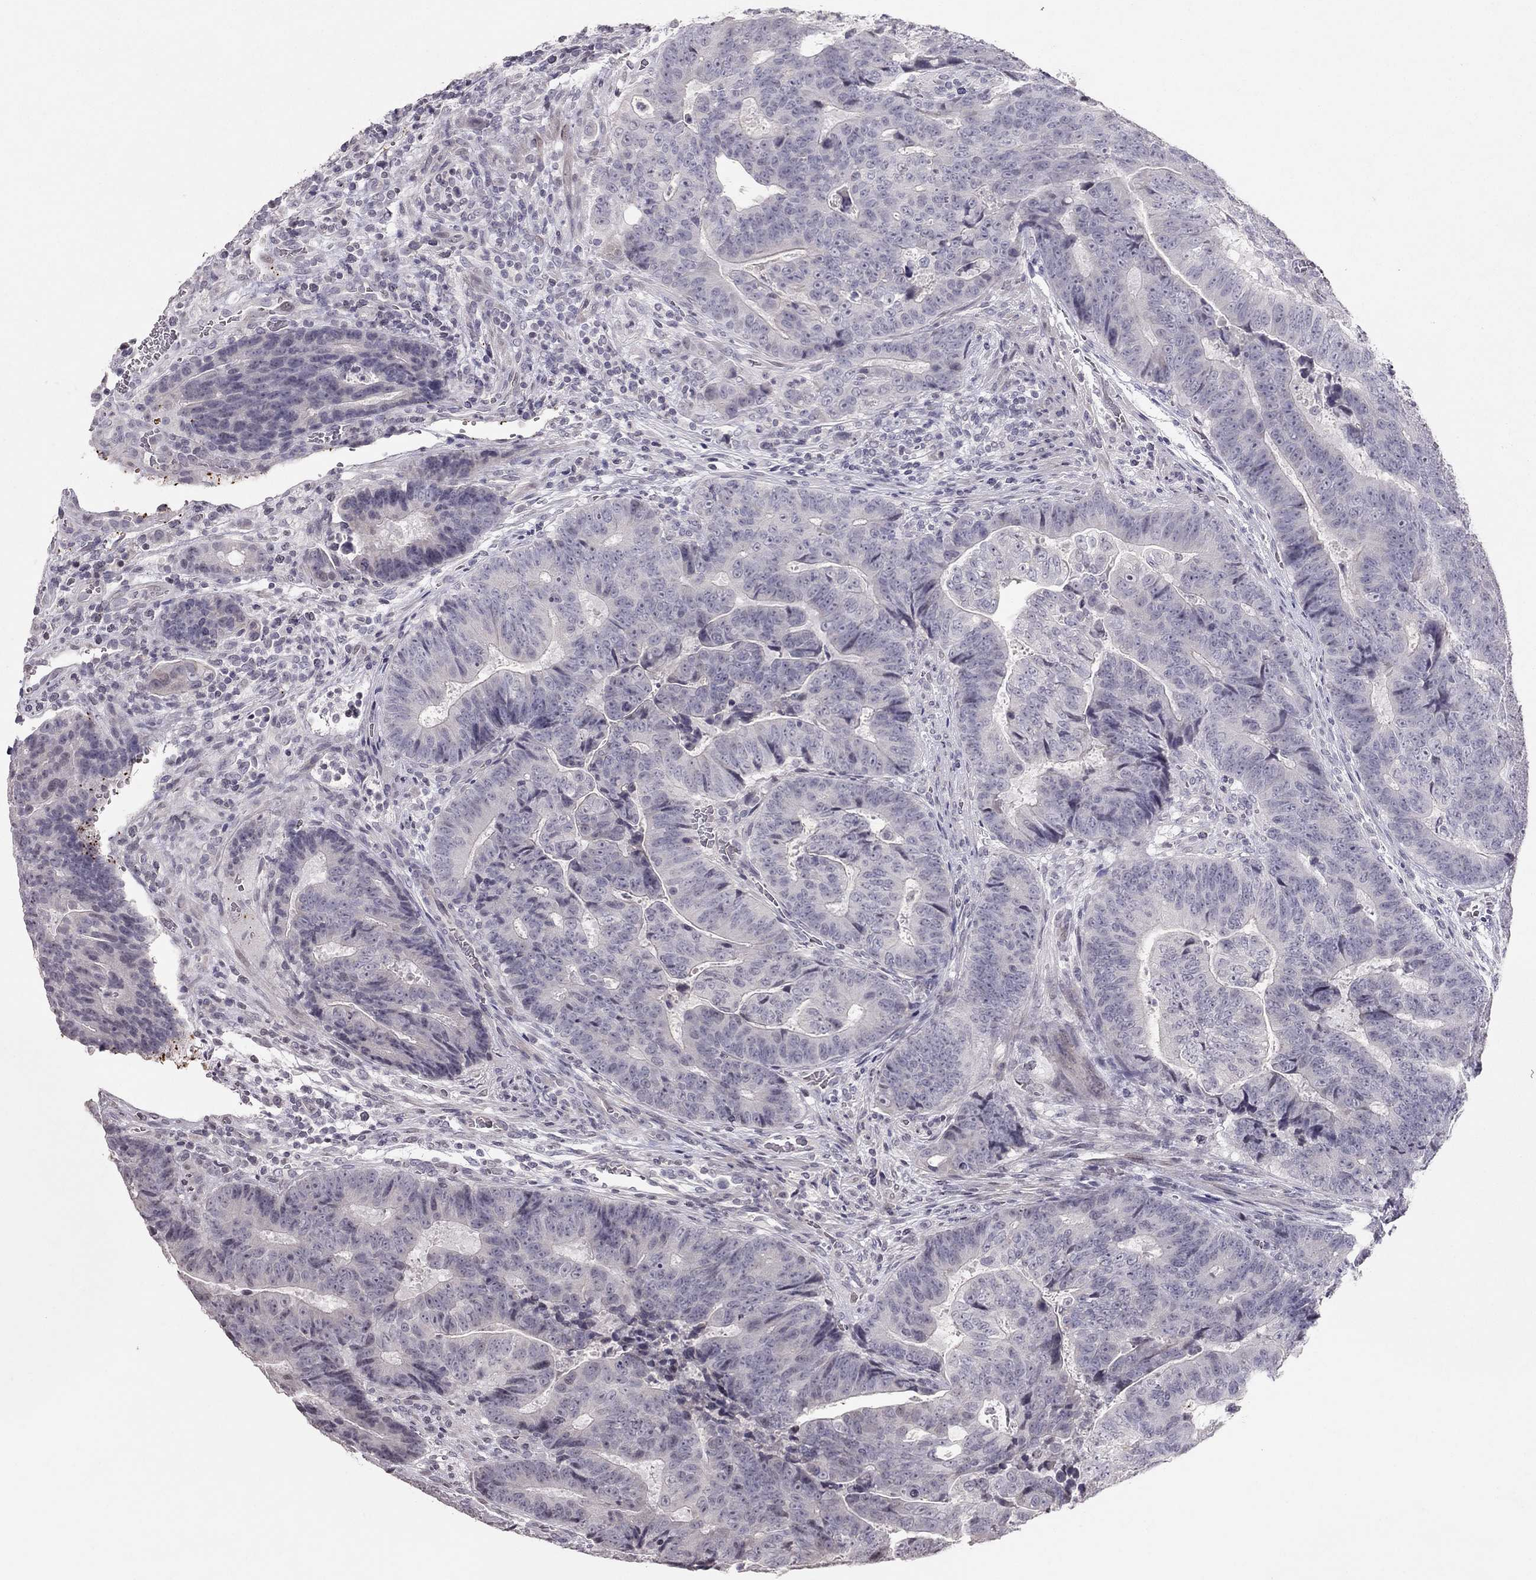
{"staining": {"intensity": "negative", "quantity": "none", "location": "none"}, "tissue": "colorectal cancer", "cell_type": "Tumor cells", "image_type": "cancer", "snomed": [{"axis": "morphology", "description": "Adenocarcinoma, NOS"}, {"axis": "topography", "description": "Colon"}], "caption": "Colorectal cancer (adenocarcinoma) was stained to show a protein in brown. There is no significant expression in tumor cells.", "gene": "TSHB", "patient": {"sex": "female", "age": 48}}